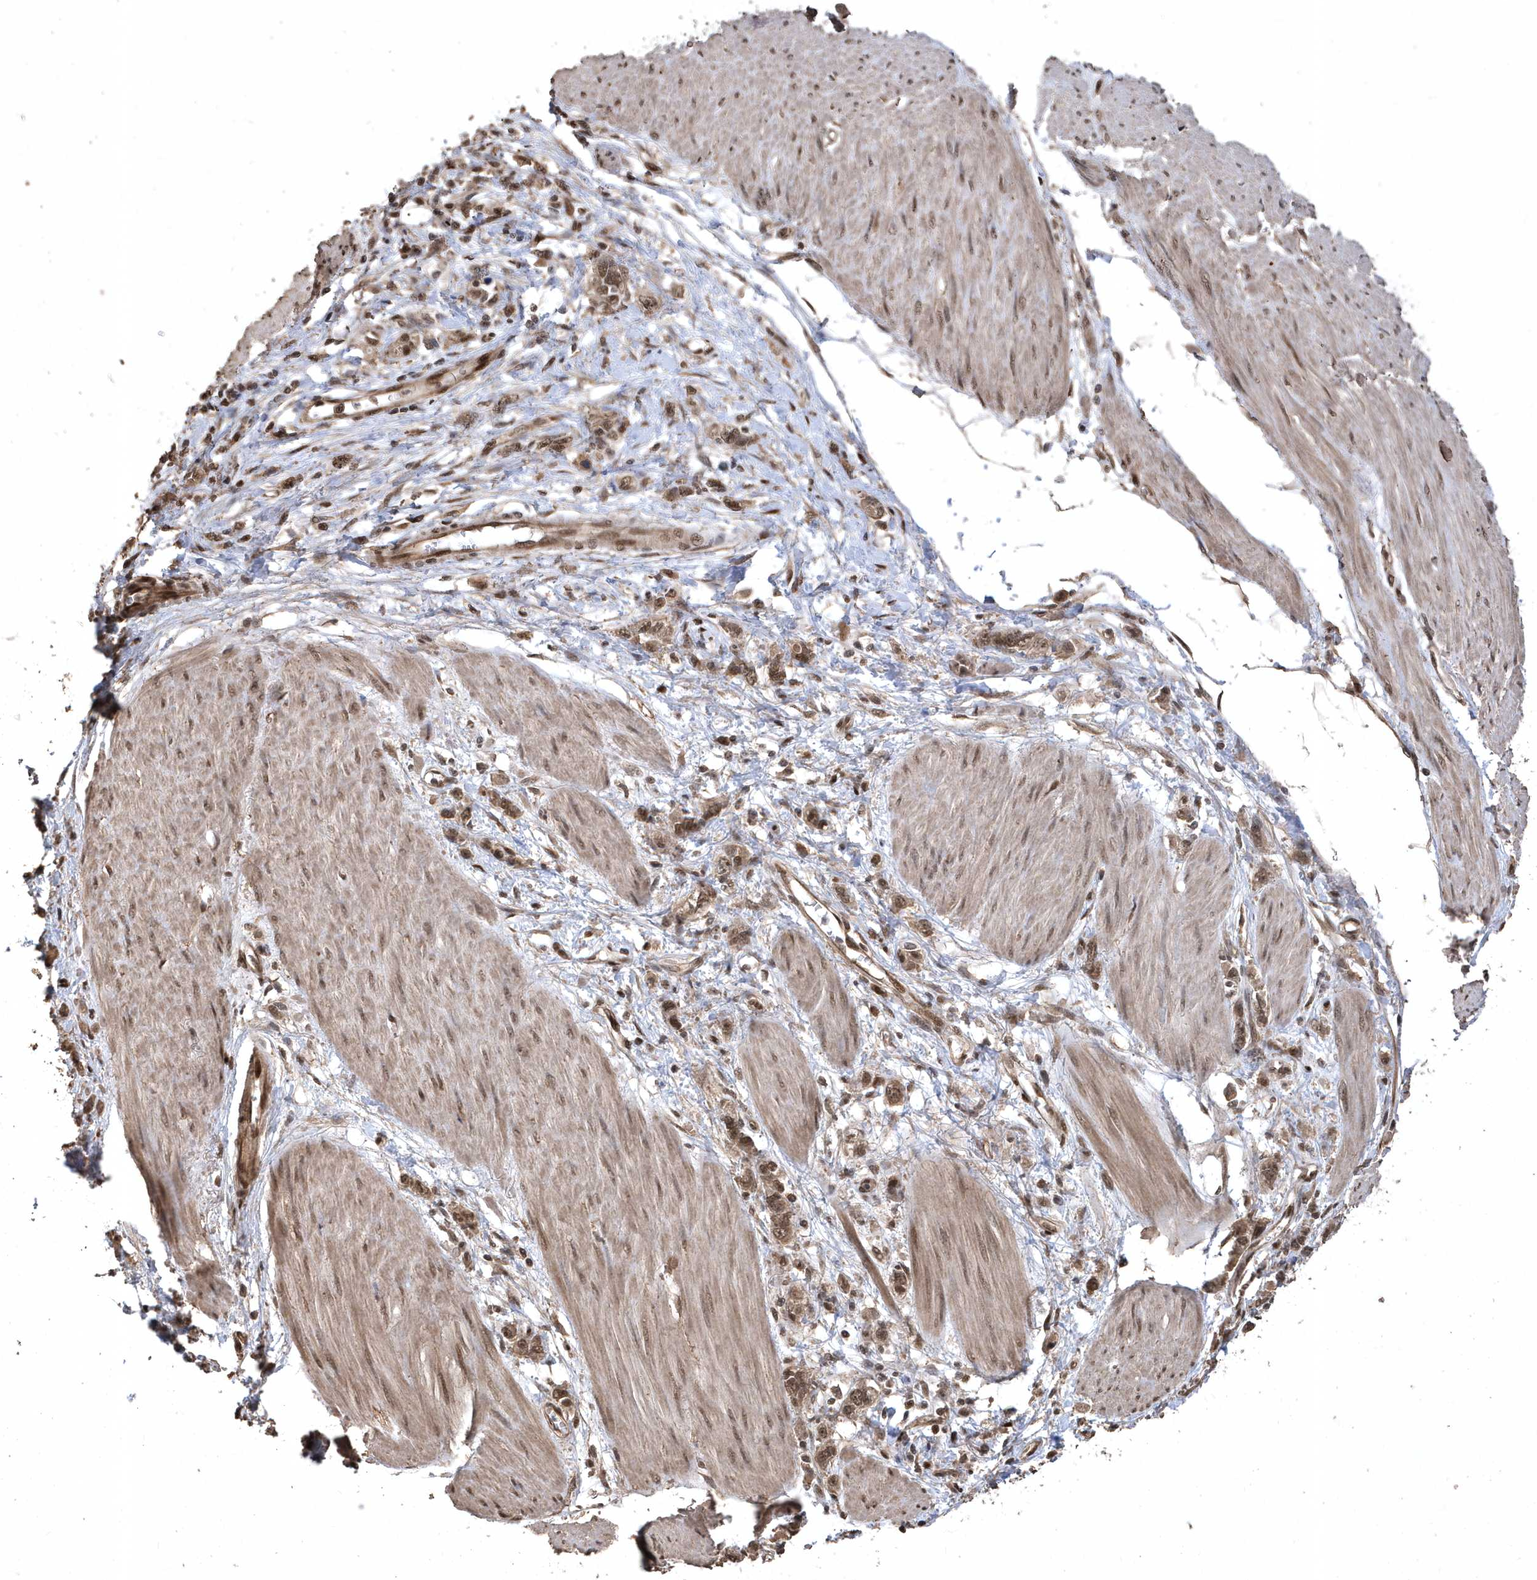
{"staining": {"intensity": "moderate", "quantity": ">75%", "location": "cytoplasmic/membranous,nuclear"}, "tissue": "stomach cancer", "cell_type": "Tumor cells", "image_type": "cancer", "snomed": [{"axis": "morphology", "description": "Adenocarcinoma, NOS"}, {"axis": "topography", "description": "Stomach"}], "caption": "Tumor cells reveal medium levels of moderate cytoplasmic/membranous and nuclear staining in about >75% of cells in stomach cancer. The protein of interest is shown in brown color, while the nuclei are stained blue.", "gene": "INTS12", "patient": {"sex": "female", "age": 76}}